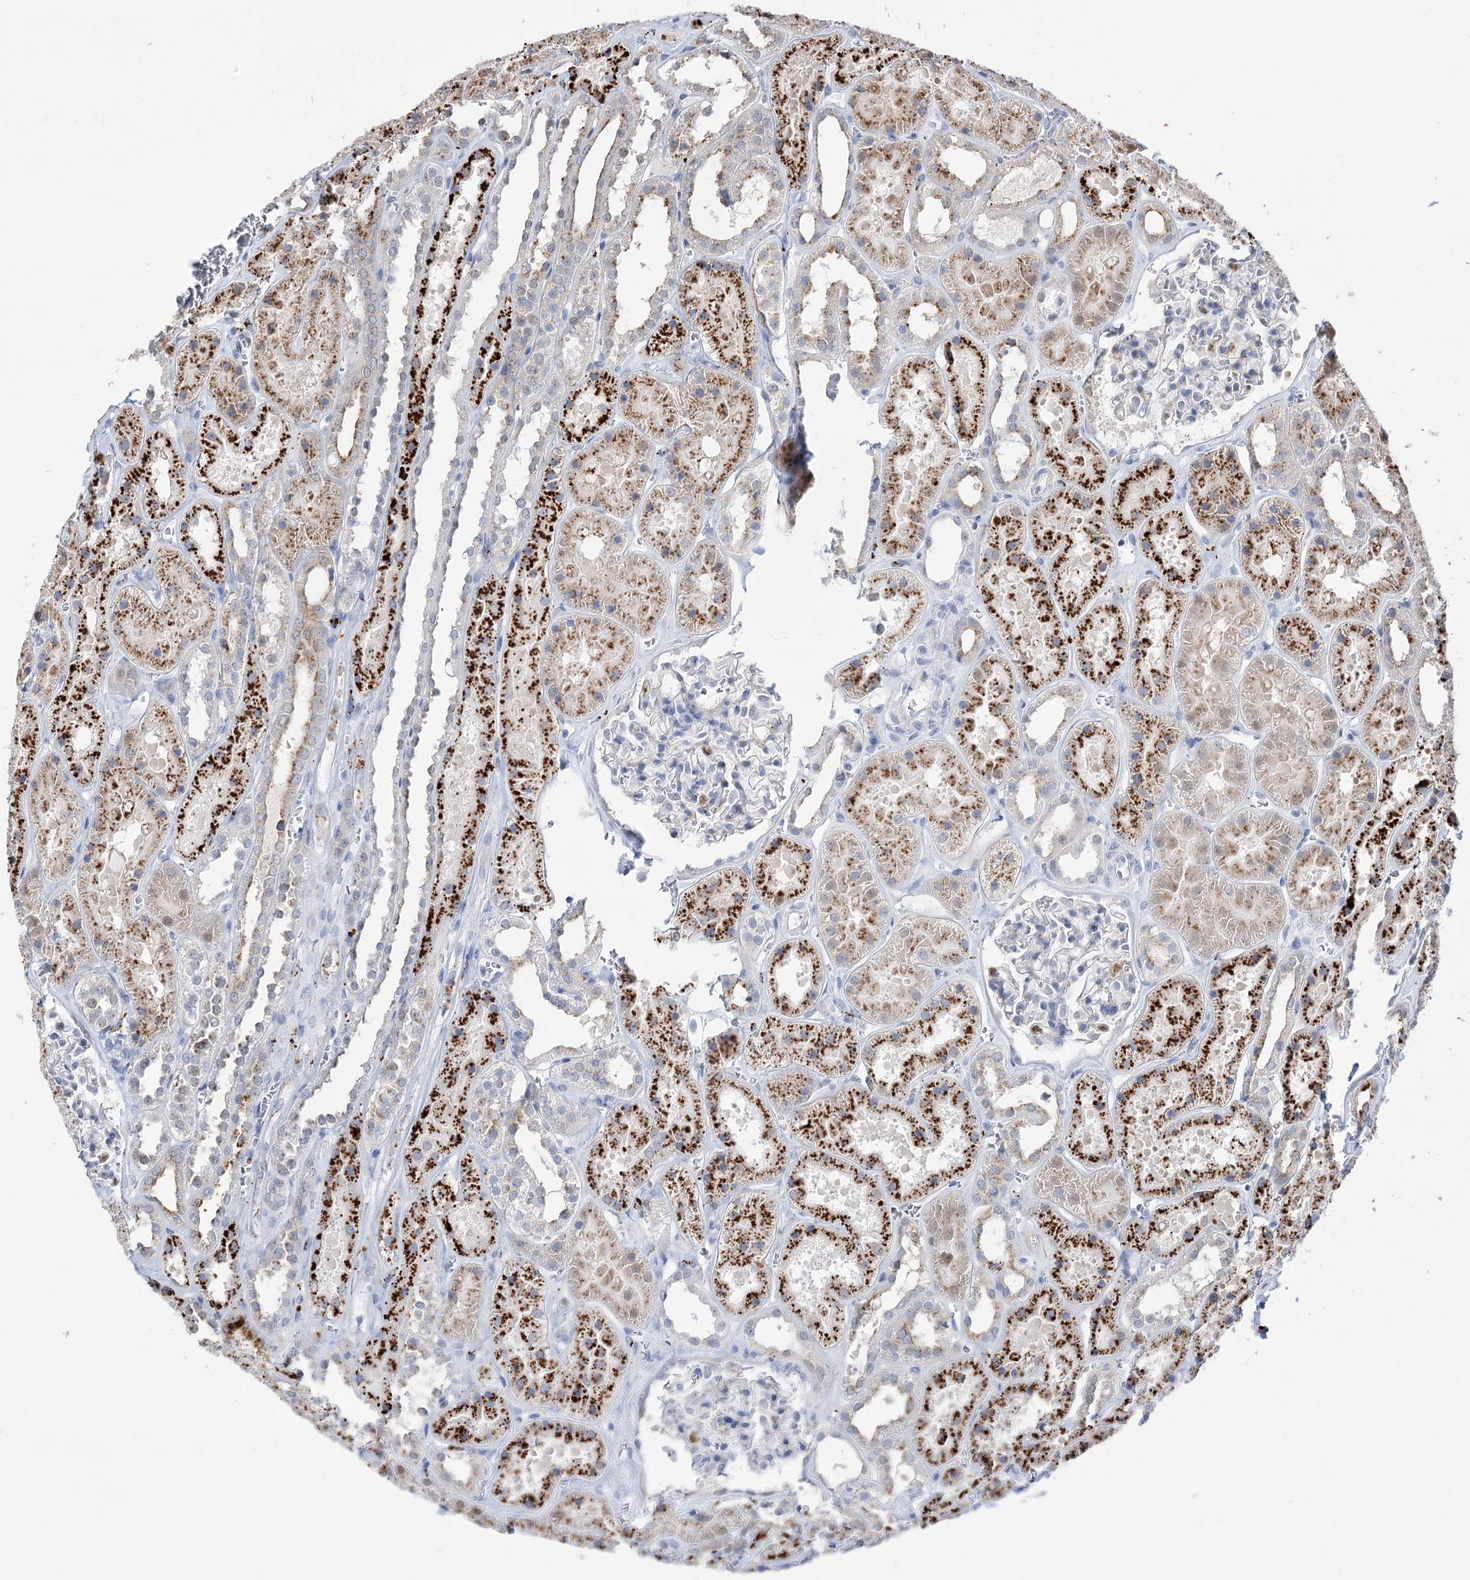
{"staining": {"intensity": "negative", "quantity": "none", "location": "none"}, "tissue": "kidney", "cell_type": "Cells in glomeruli", "image_type": "normal", "snomed": [{"axis": "morphology", "description": "Normal tissue, NOS"}, {"axis": "topography", "description": "Kidney"}], "caption": "Image shows no protein staining in cells in glomeruli of benign kidney. Nuclei are stained in blue.", "gene": "SIAE", "patient": {"sex": "female", "age": 41}}